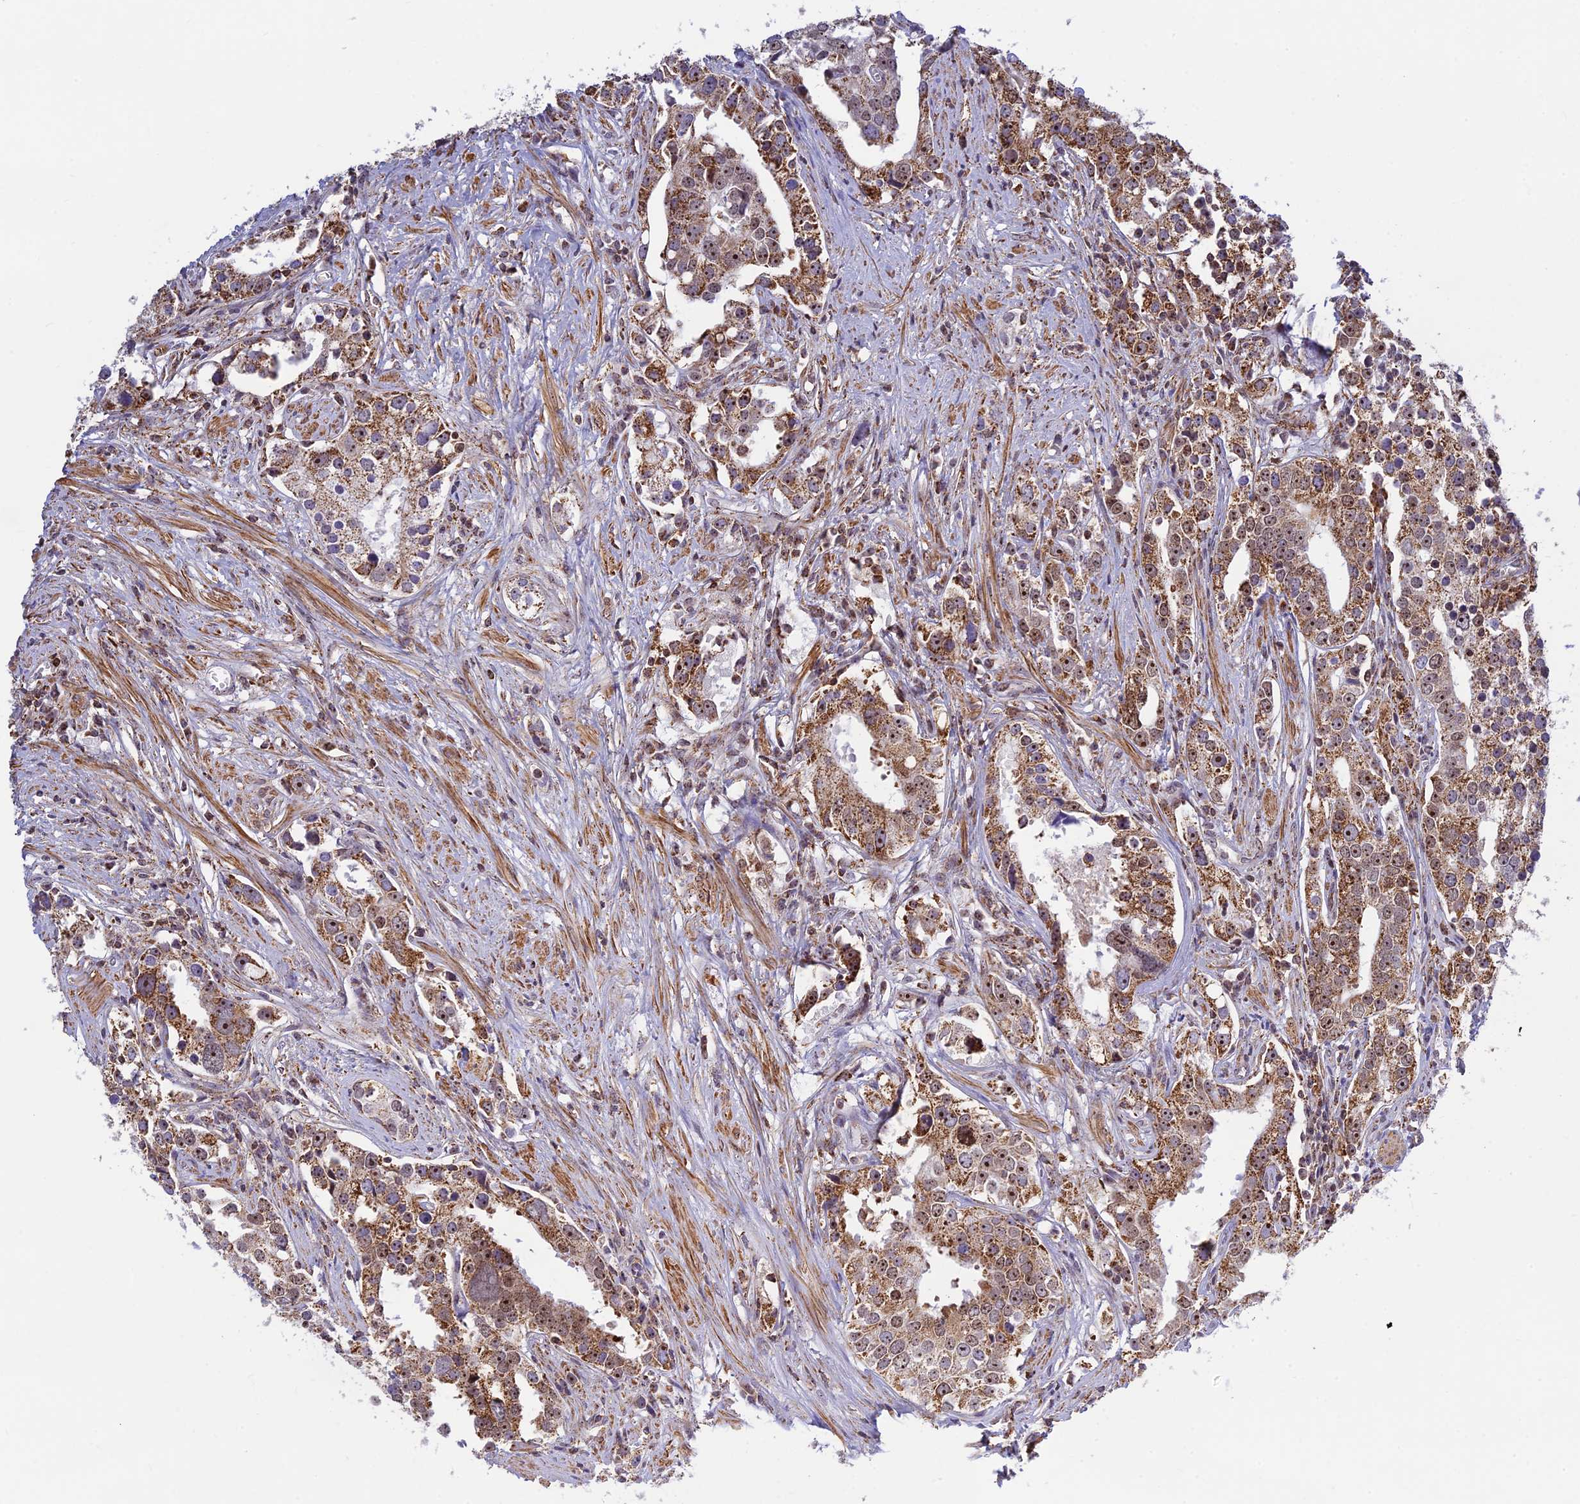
{"staining": {"intensity": "moderate", "quantity": "25%-75%", "location": "cytoplasmic/membranous,nuclear"}, "tissue": "prostate cancer", "cell_type": "Tumor cells", "image_type": "cancer", "snomed": [{"axis": "morphology", "description": "Adenocarcinoma, High grade"}, {"axis": "topography", "description": "Prostate"}], "caption": "This image exhibits IHC staining of human adenocarcinoma (high-grade) (prostate), with medium moderate cytoplasmic/membranous and nuclear positivity in approximately 25%-75% of tumor cells.", "gene": "POLR1G", "patient": {"sex": "male", "age": 71}}